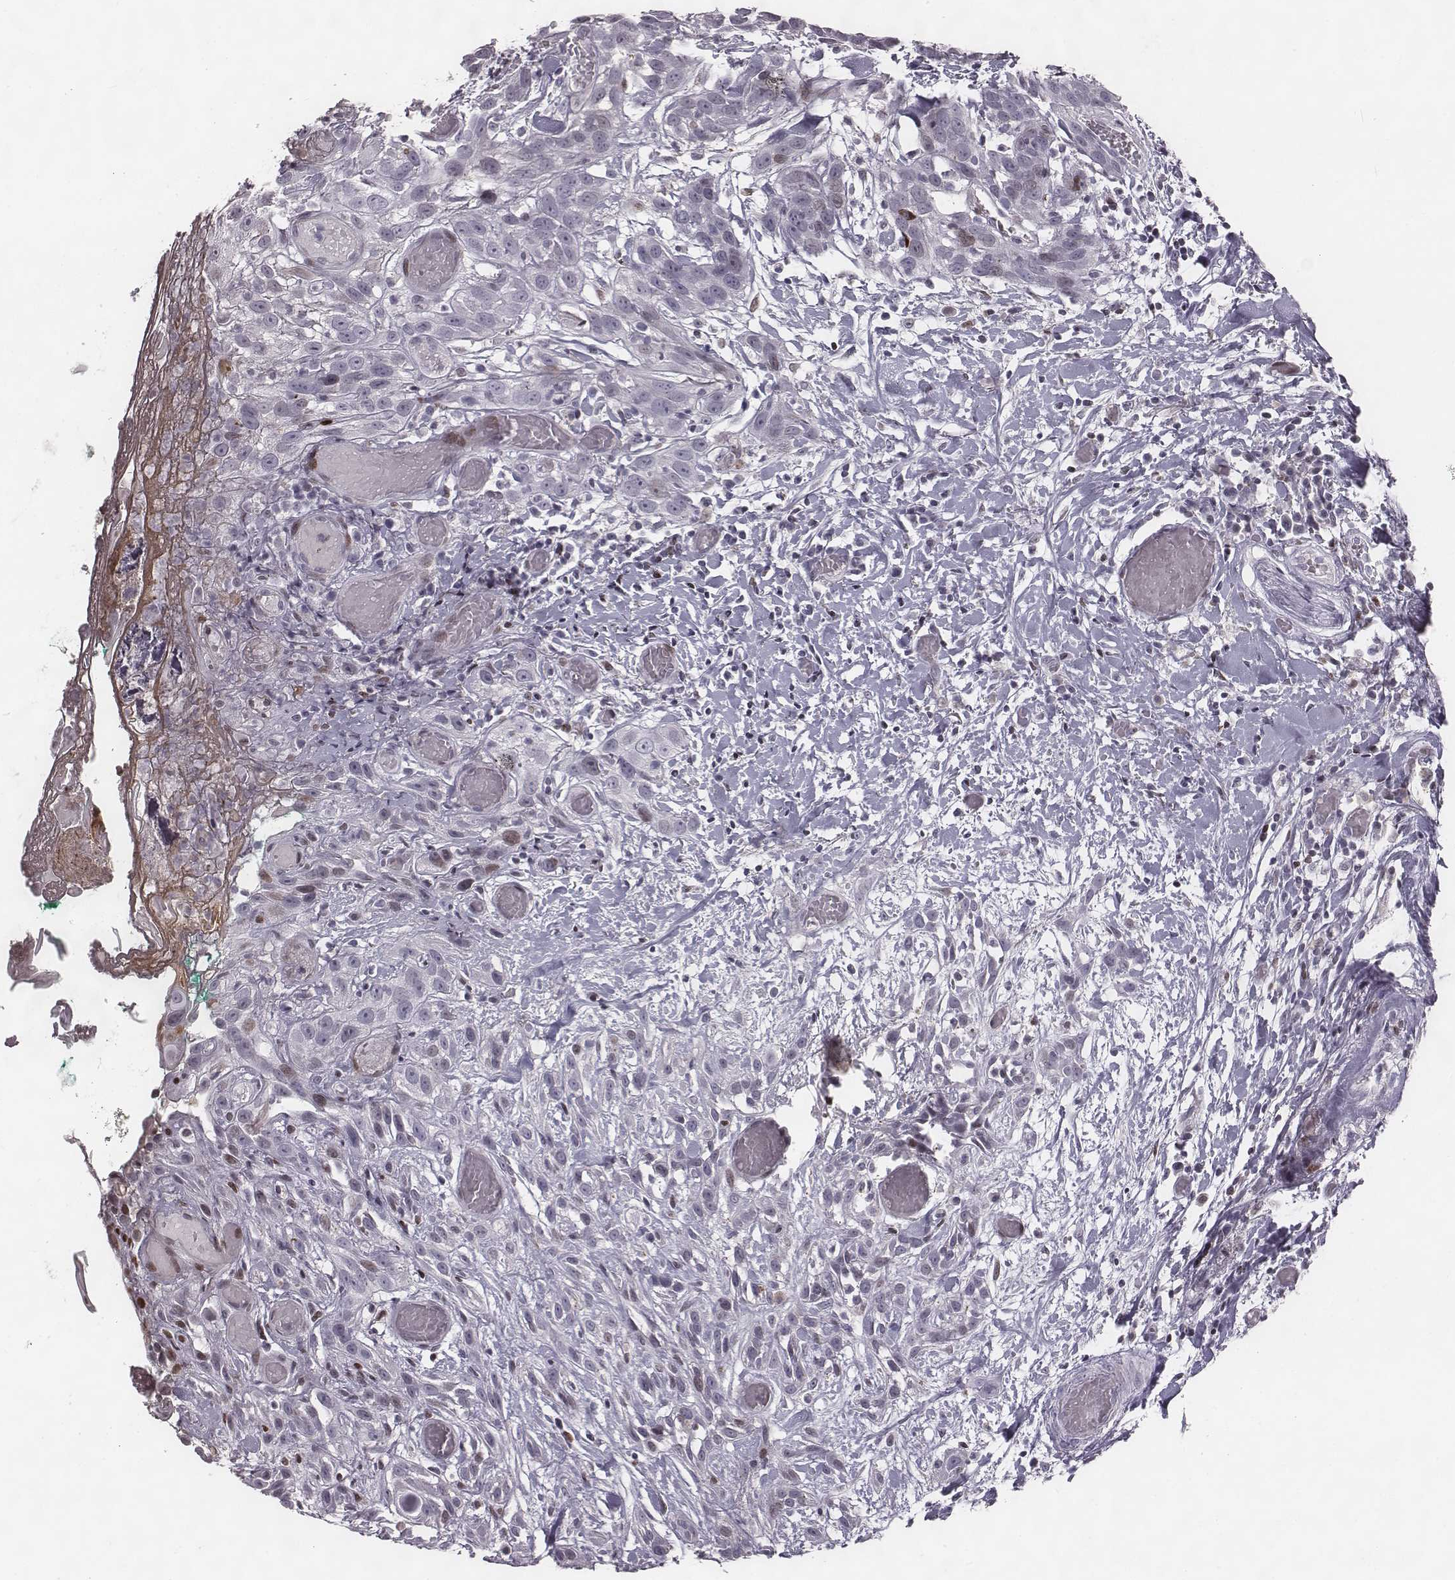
{"staining": {"intensity": "negative", "quantity": "none", "location": "none"}, "tissue": "head and neck cancer", "cell_type": "Tumor cells", "image_type": "cancer", "snomed": [{"axis": "morphology", "description": "Normal tissue, NOS"}, {"axis": "morphology", "description": "Squamous cell carcinoma, NOS"}, {"axis": "topography", "description": "Oral tissue"}, {"axis": "topography", "description": "Salivary gland"}, {"axis": "topography", "description": "Head-Neck"}], "caption": "An immunohistochemistry (IHC) micrograph of squamous cell carcinoma (head and neck) is shown. There is no staining in tumor cells of squamous cell carcinoma (head and neck). Brightfield microscopy of IHC stained with DAB (brown) and hematoxylin (blue), captured at high magnification.", "gene": "NDC1", "patient": {"sex": "female", "age": 62}}